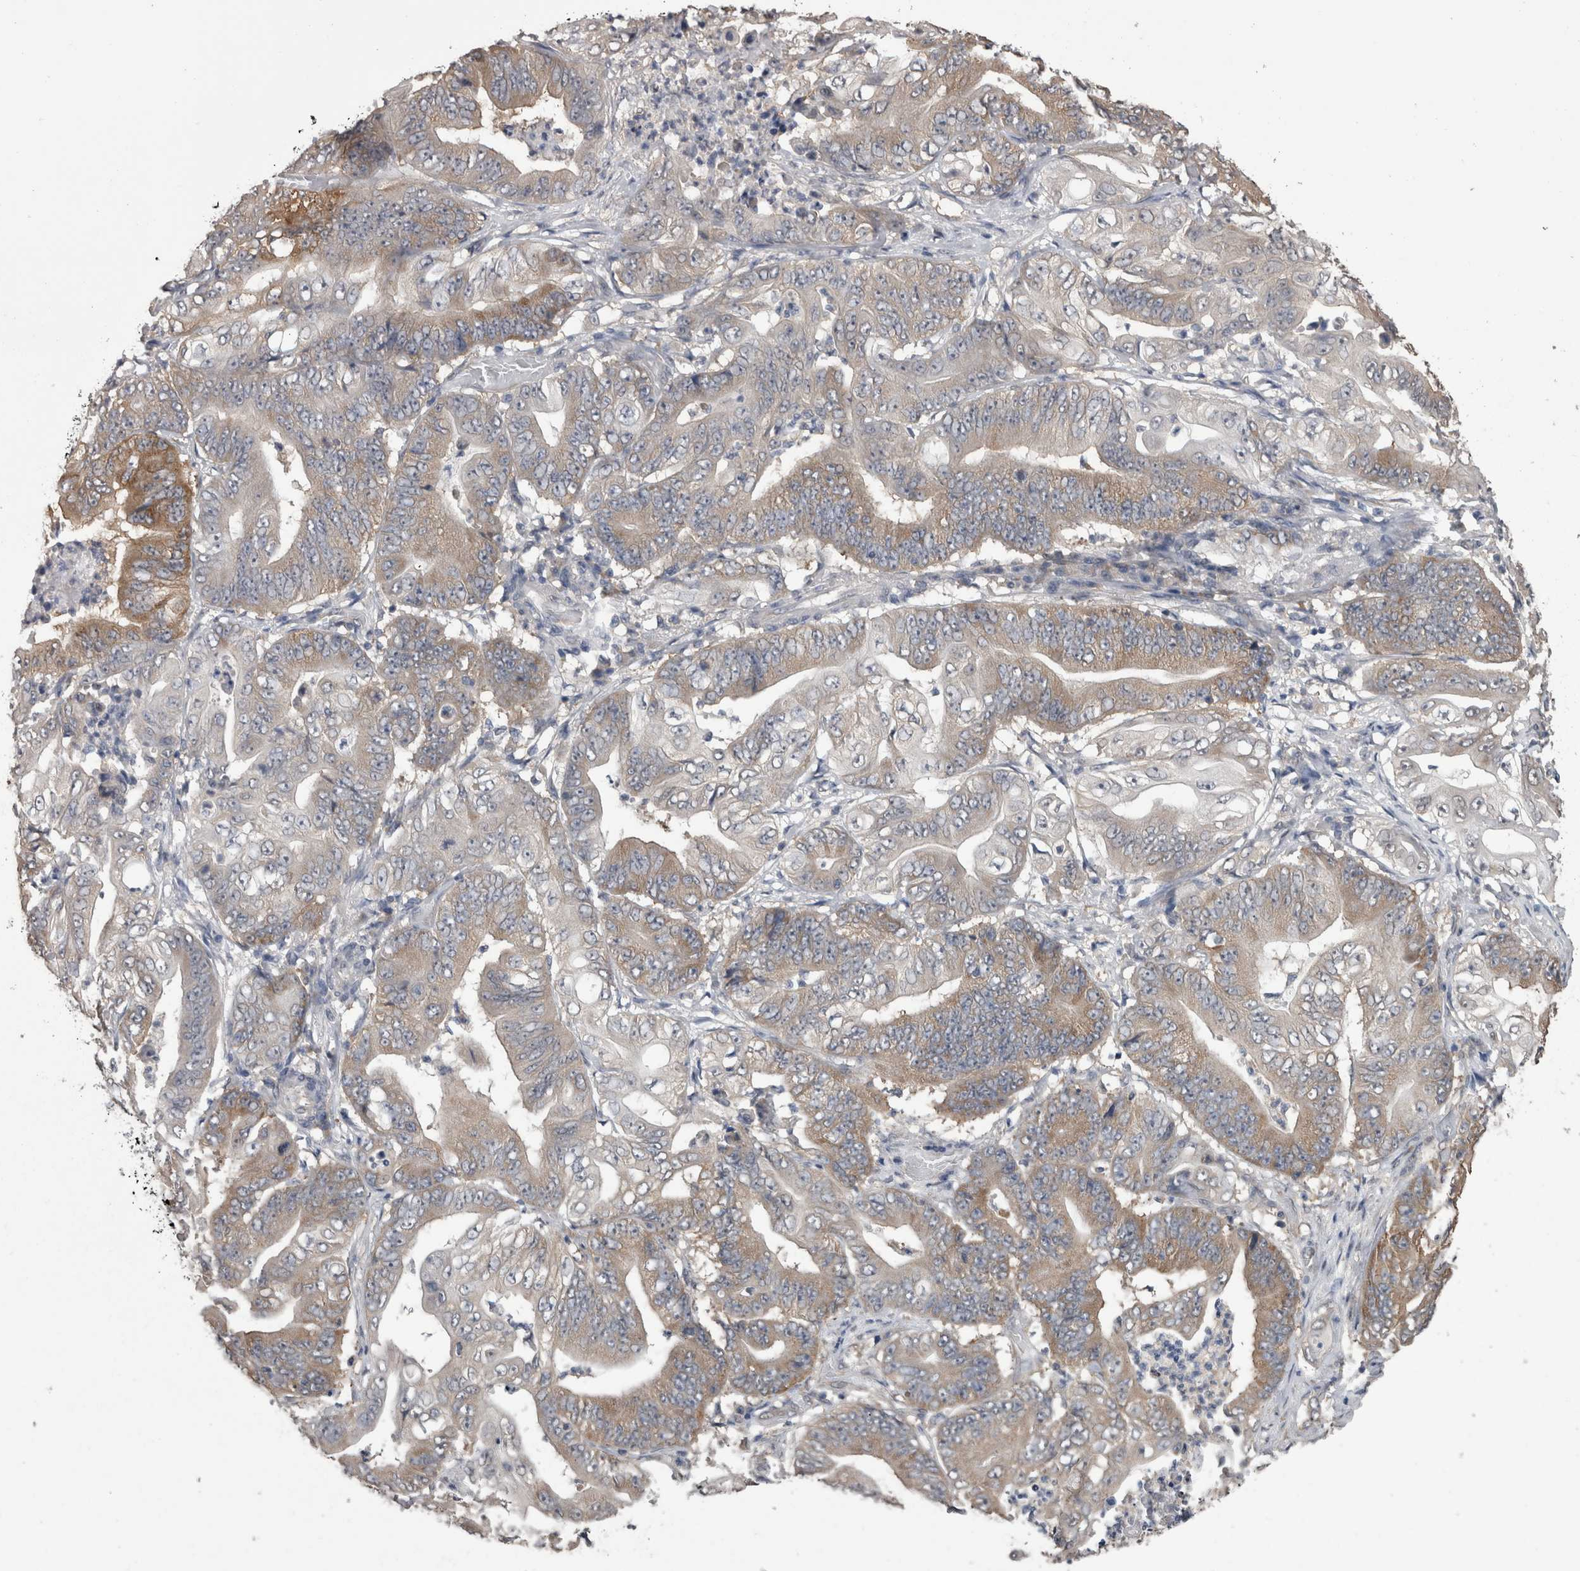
{"staining": {"intensity": "weak", "quantity": ">75%", "location": "cytoplasmic/membranous"}, "tissue": "stomach cancer", "cell_type": "Tumor cells", "image_type": "cancer", "snomed": [{"axis": "morphology", "description": "Adenocarcinoma, NOS"}, {"axis": "topography", "description": "Stomach"}], "caption": "This histopathology image shows stomach cancer stained with immunohistochemistry to label a protein in brown. The cytoplasmic/membranous of tumor cells show weak positivity for the protein. Nuclei are counter-stained blue.", "gene": "DDX6", "patient": {"sex": "female", "age": 73}}